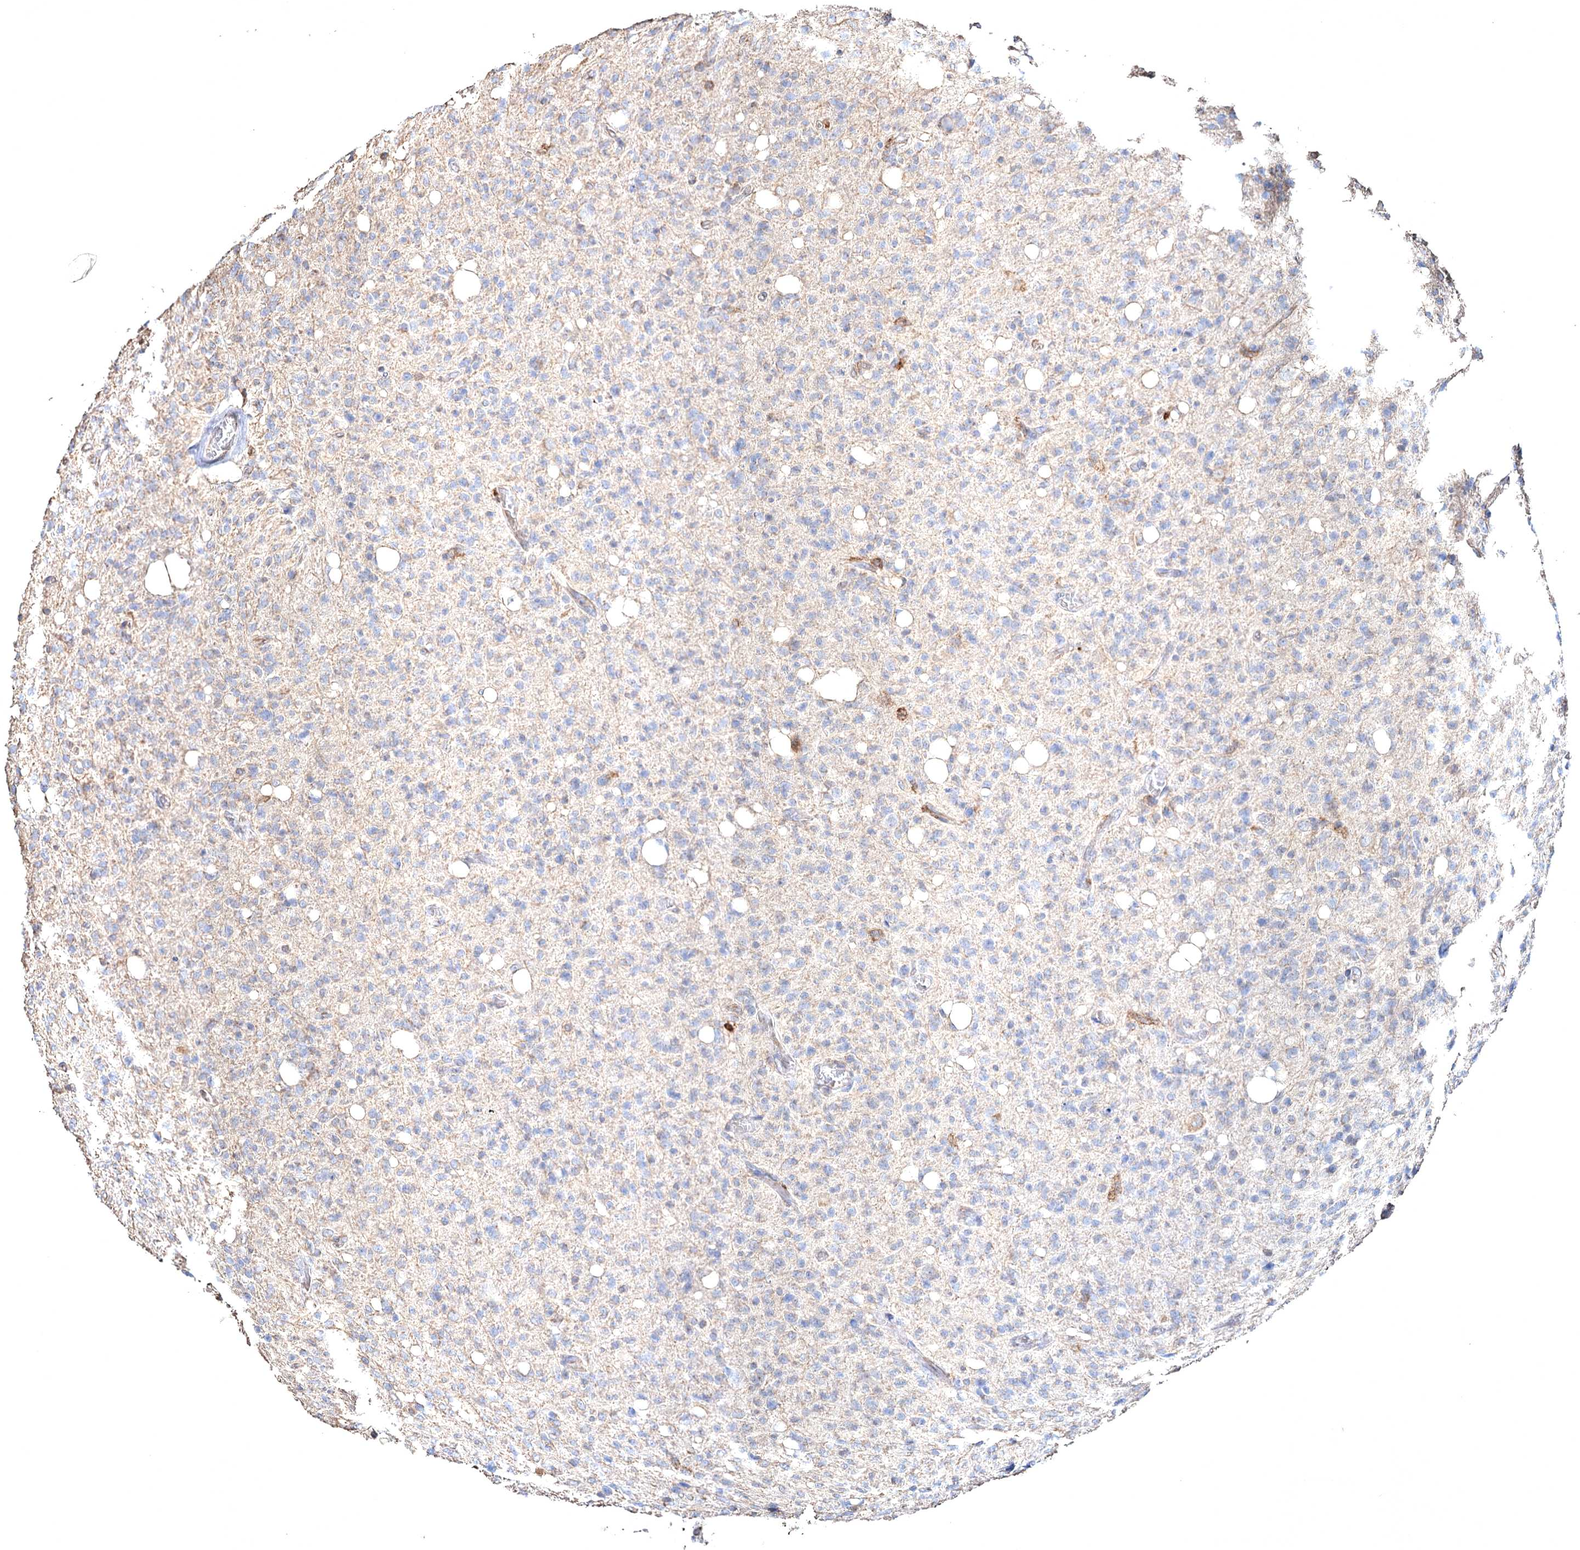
{"staining": {"intensity": "negative", "quantity": "none", "location": "none"}, "tissue": "glioma", "cell_type": "Tumor cells", "image_type": "cancer", "snomed": [{"axis": "morphology", "description": "Glioma, malignant, High grade"}, {"axis": "topography", "description": "Brain"}], "caption": "DAB (3,3'-diaminobenzidine) immunohistochemical staining of human malignant glioma (high-grade) demonstrates no significant expression in tumor cells.", "gene": "CLEC4M", "patient": {"sex": "female", "age": 57}}